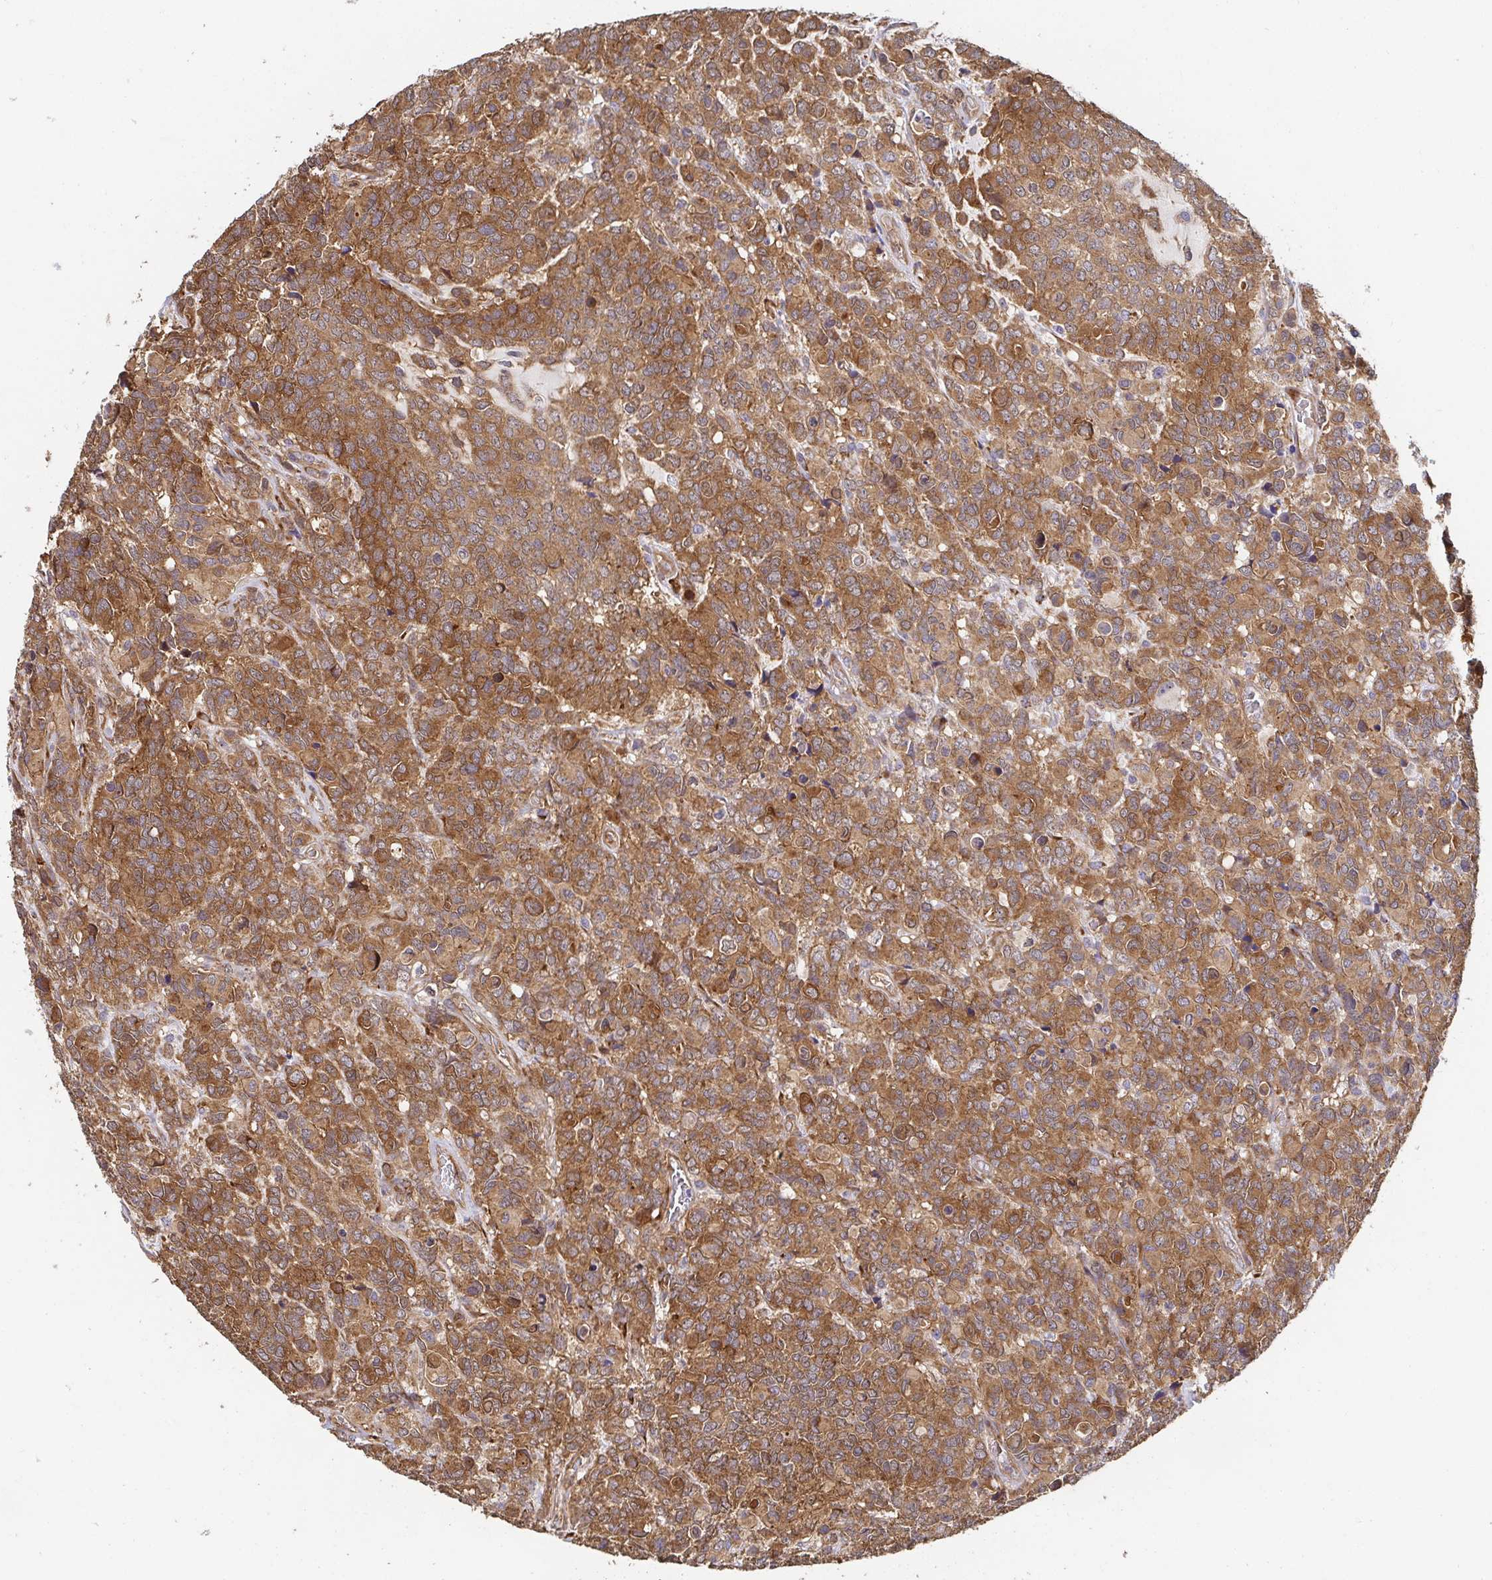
{"staining": {"intensity": "strong", "quantity": ">75%", "location": "cytoplasmic/membranous"}, "tissue": "glioma", "cell_type": "Tumor cells", "image_type": "cancer", "snomed": [{"axis": "morphology", "description": "Glioma, malignant, High grade"}, {"axis": "topography", "description": "Brain"}], "caption": "Glioma stained with IHC reveals strong cytoplasmic/membranous staining in approximately >75% of tumor cells.", "gene": "APBB1", "patient": {"sex": "male", "age": 39}}